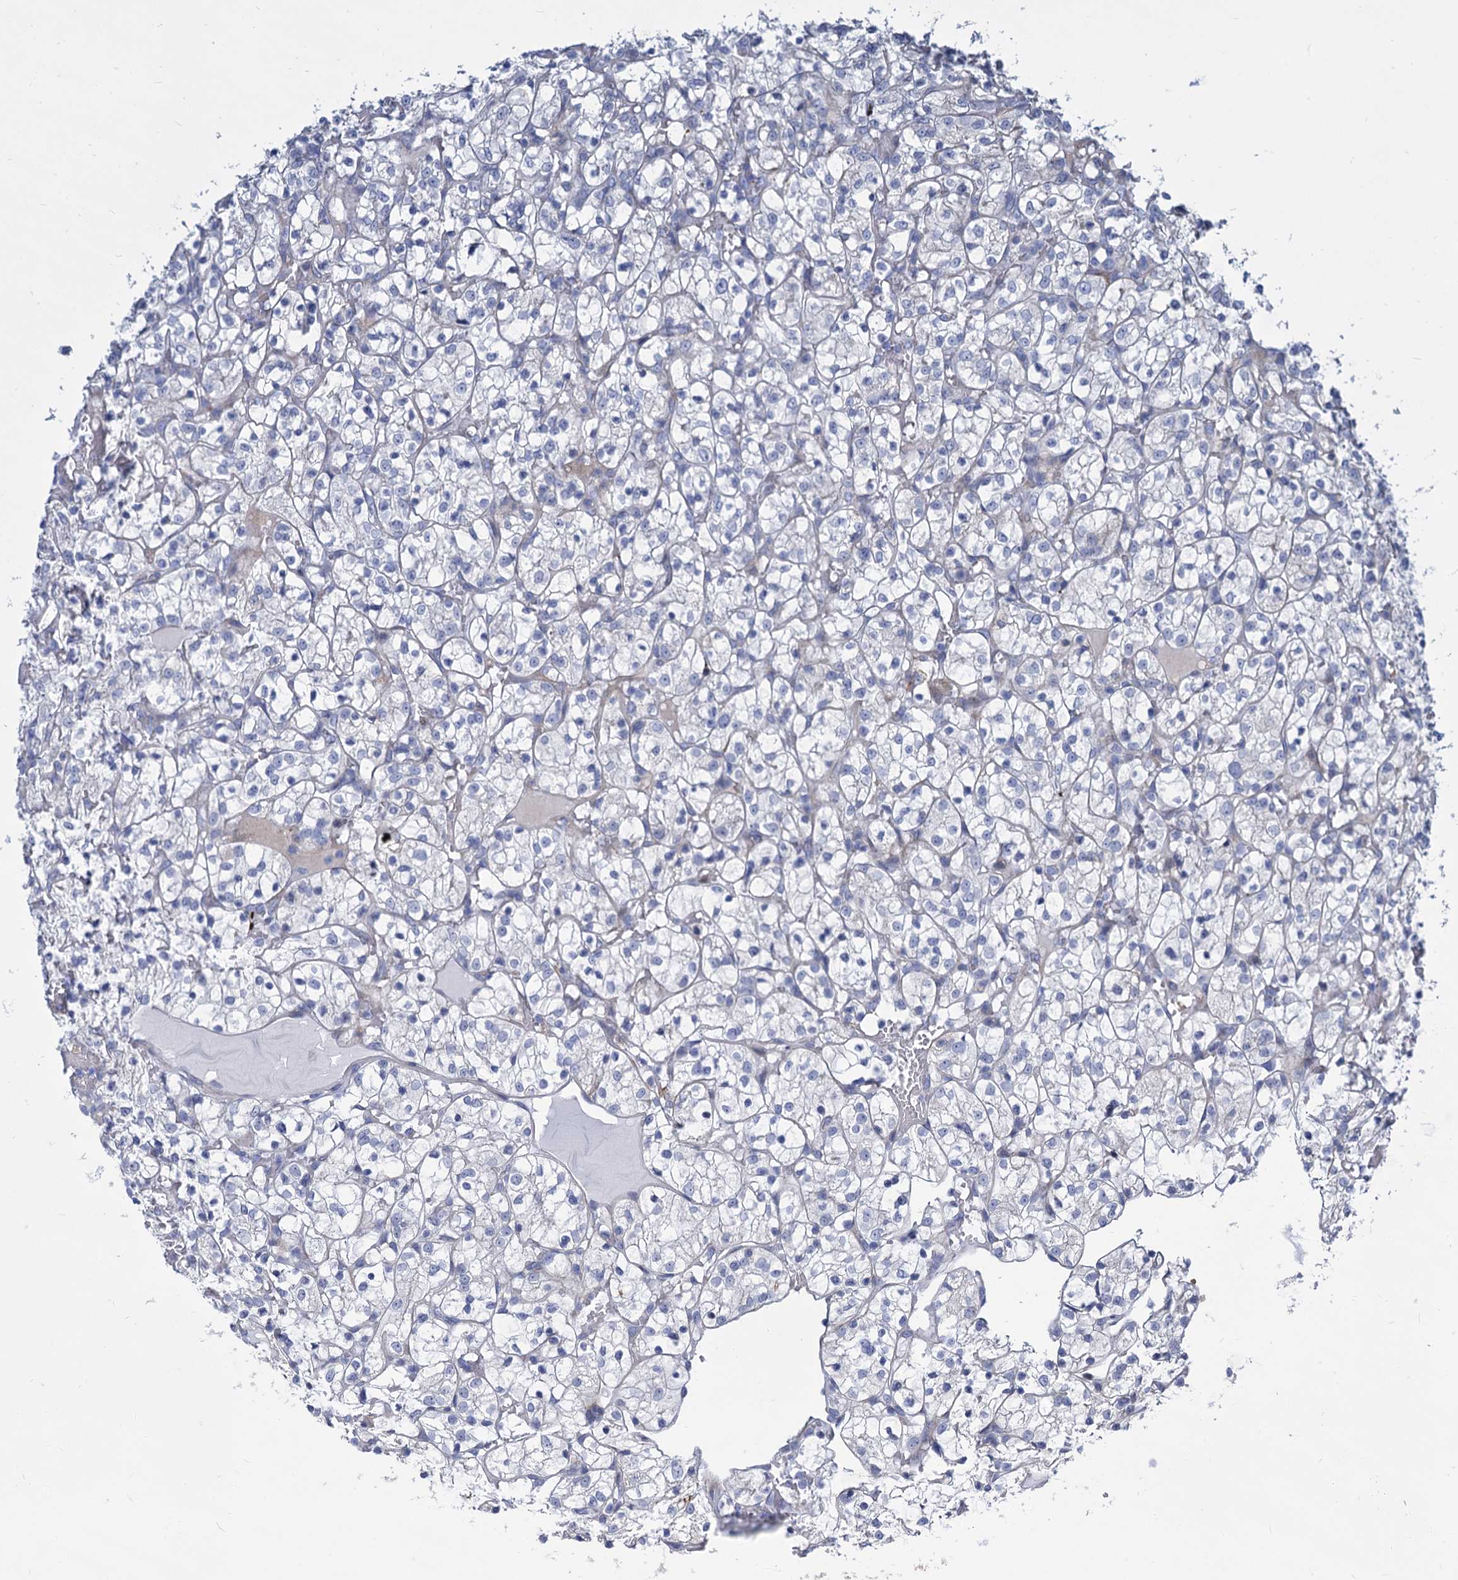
{"staining": {"intensity": "negative", "quantity": "none", "location": "none"}, "tissue": "renal cancer", "cell_type": "Tumor cells", "image_type": "cancer", "snomed": [{"axis": "morphology", "description": "Adenocarcinoma, NOS"}, {"axis": "topography", "description": "Kidney"}], "caption": "Tumor cells show no significant protein staining in adenocarcinoma (renal).", "gene": "TRIM77", "patient": {"sex": "female", "age": 69}}